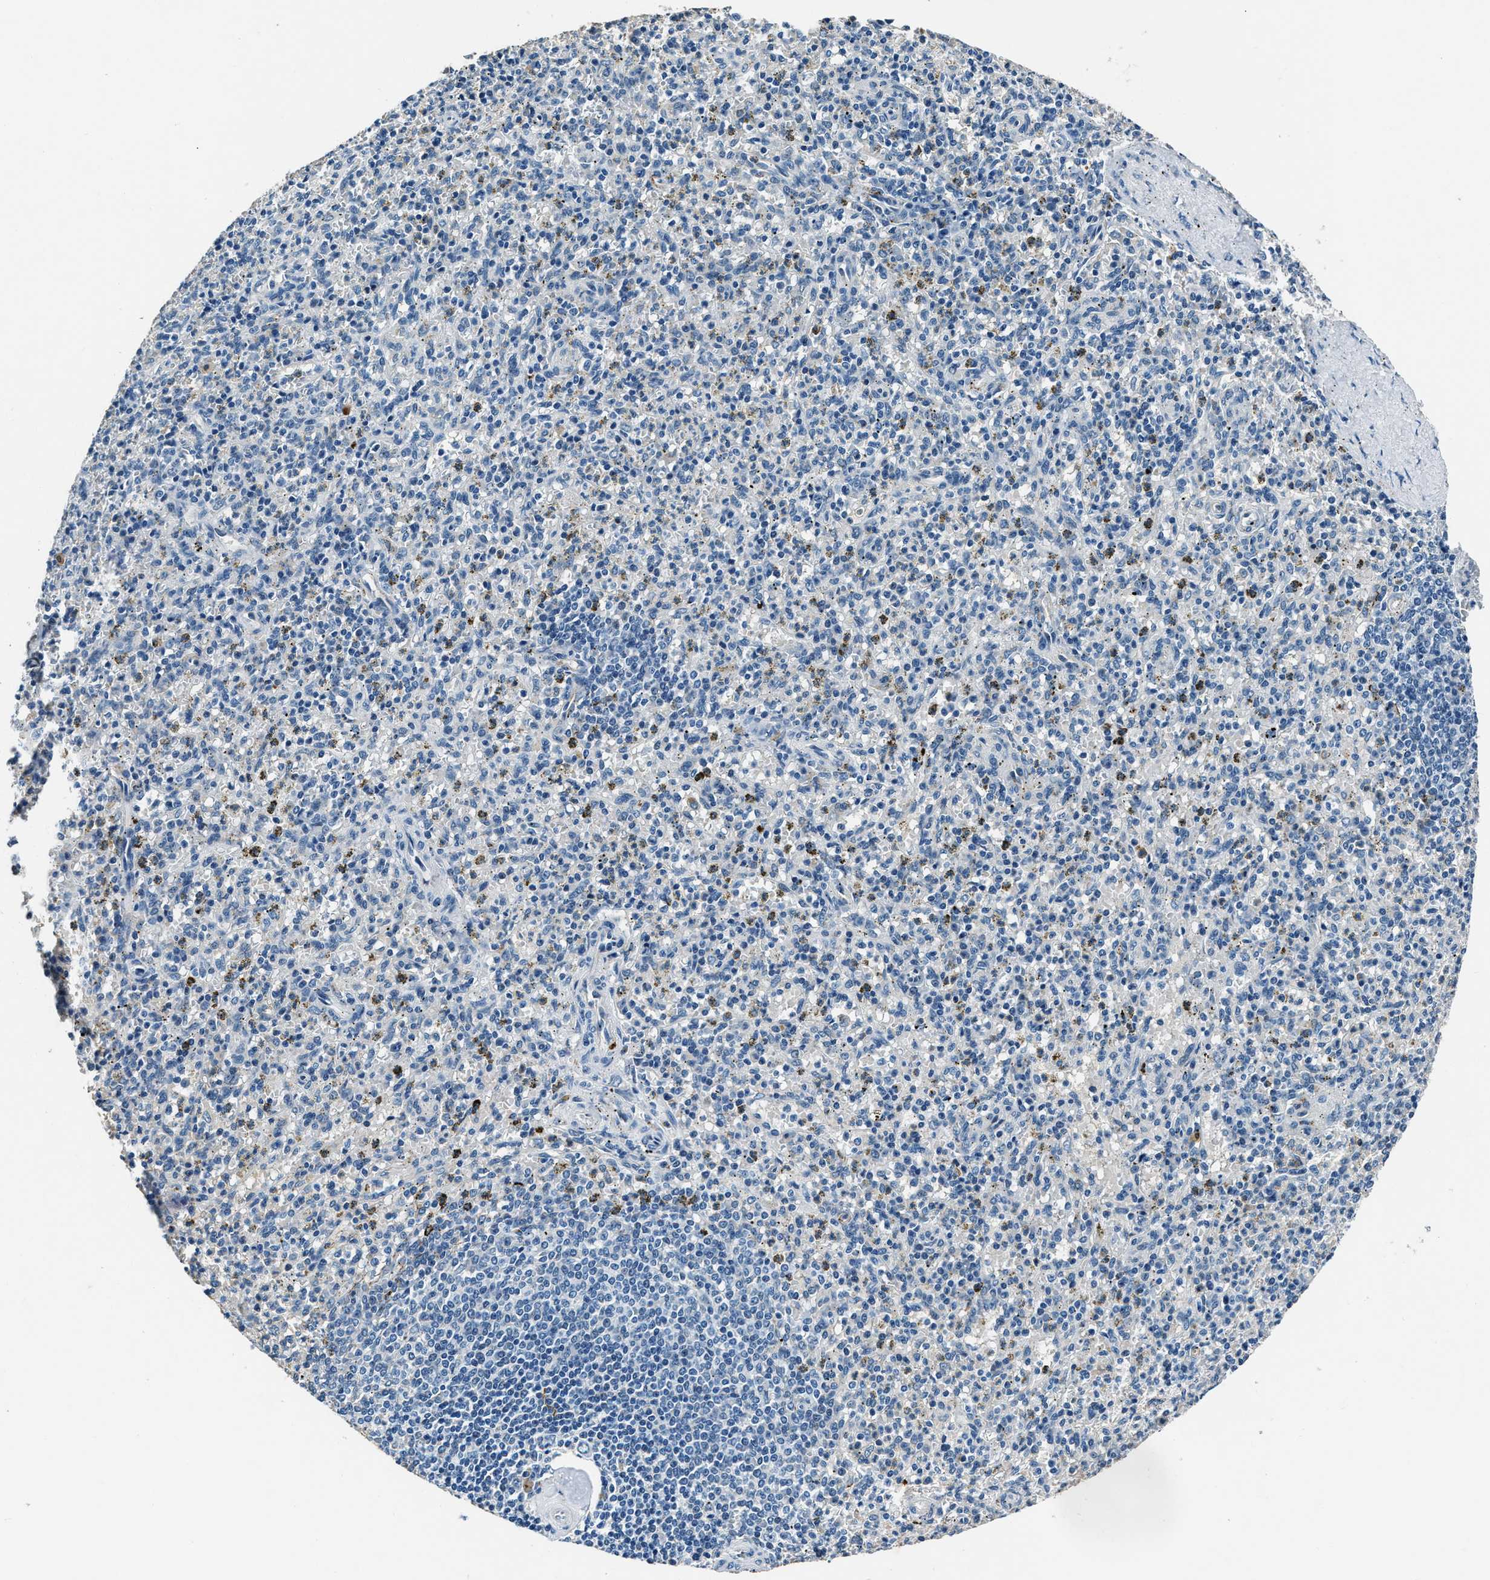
{"staining": {"intensity": "negative", "quantity": "none", "location": "none"}, "tissue": "spleen", "cell_type": "Cells in red pulp", "image_type": "normal", "snomed": [{"axis": "morphology", "description": "Normal tissue, NOS"}, {"axis": "topography", "description": "Spleen"}], "caption": "Immunohistochemical staining of benign spleen shows no significant staining in cells in red pulp. (Brightfield microscopy of DAB (3,3'-diaminobenzidine) immunohistochemistry at high magnification).", "gene": "PTPDC1", "patient": {"sex": "male", "age": 72}}